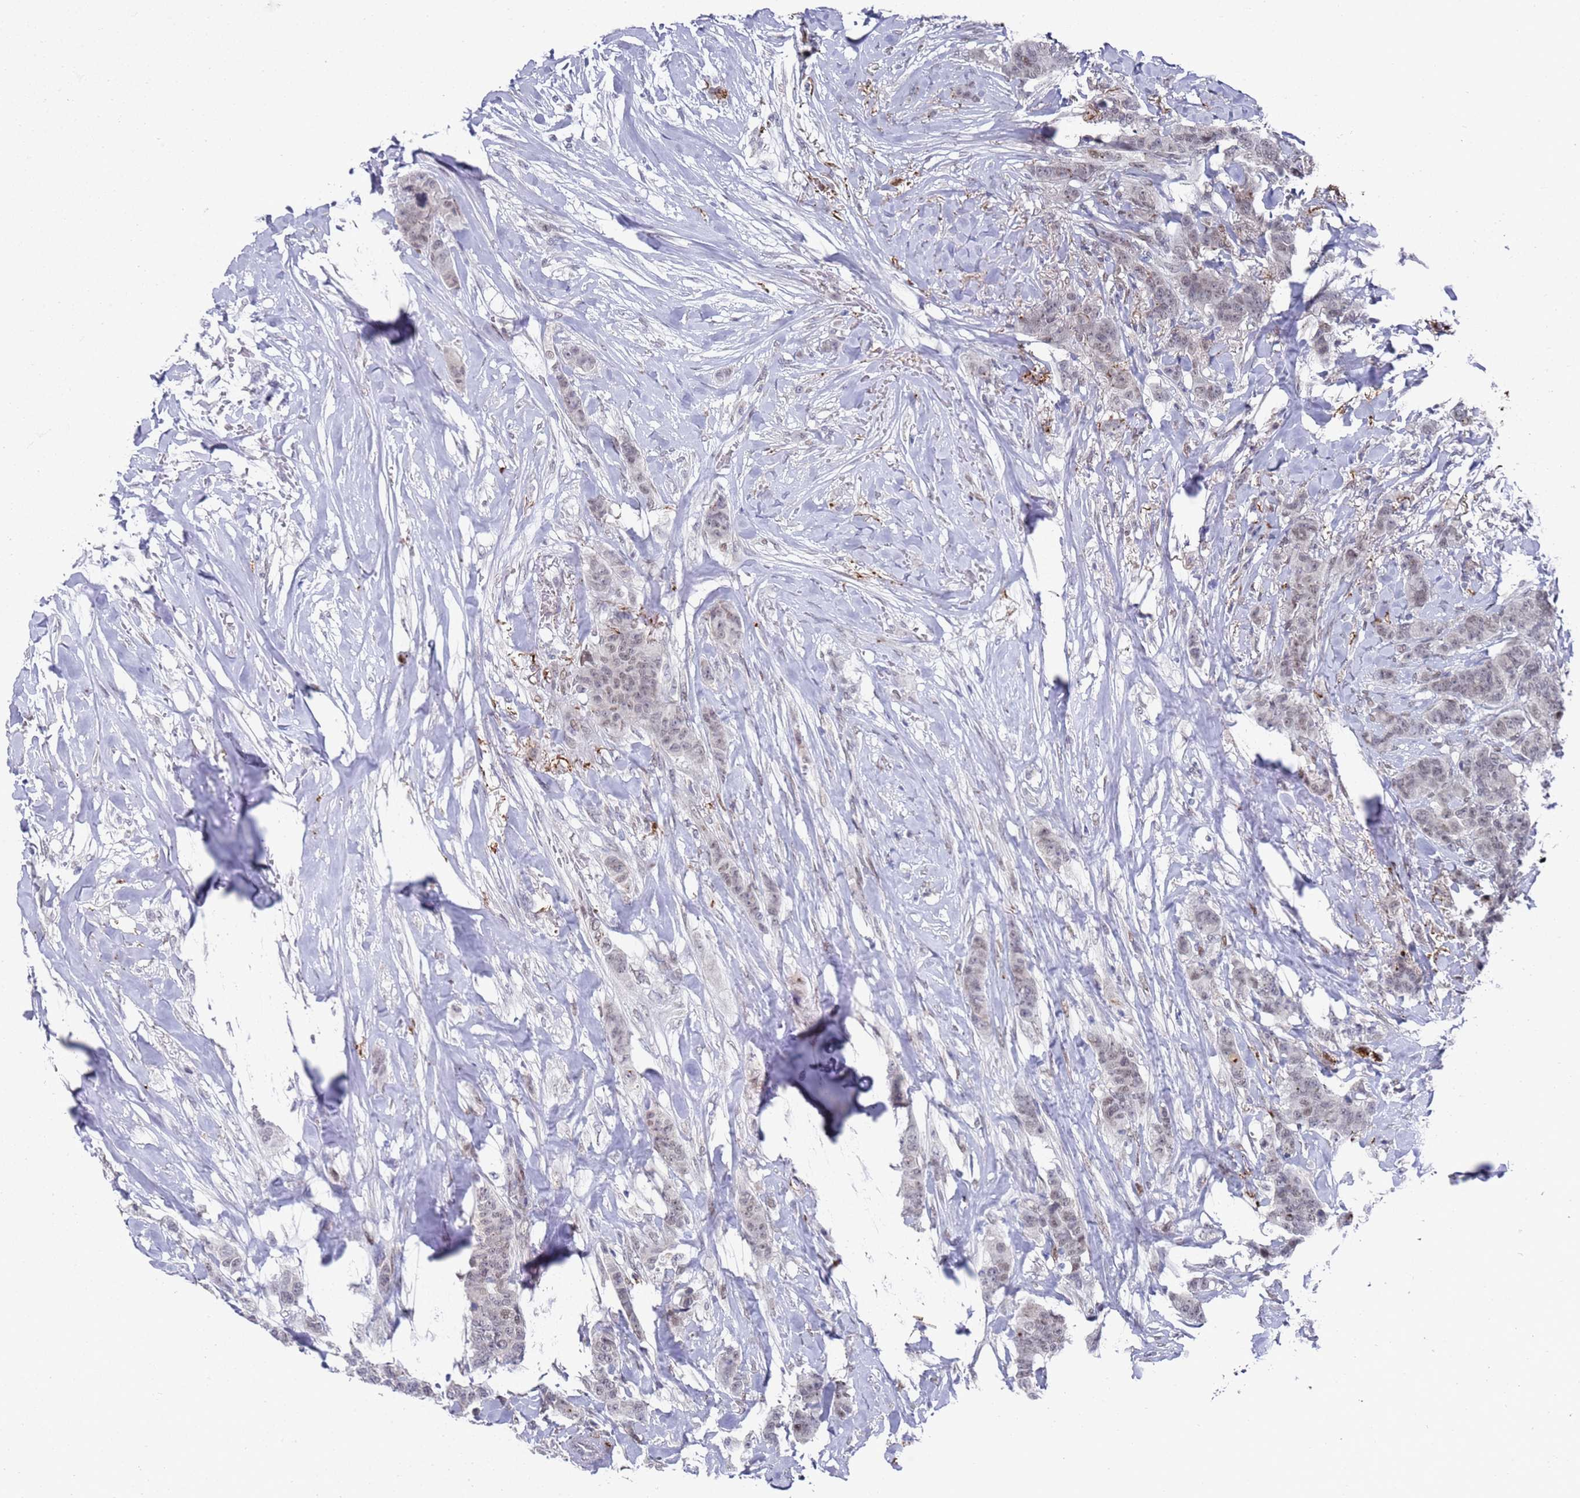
{"staining": {"intensity": "weak", "quantity": "25%-75%", "location": "nuclear"}, "tissue": "breast cancer", "cell_type": "Tumor cells", "image_type": "cancer", "snomed": [{"axis": "morphology", "description": "Duct carcinoma"}, {"axis": "topography", "description": "Breast"}], "caption": "Weak nuclear positivity is identified in approximately 25%-75% of tumor cells in breast cancer (invasive ductal carcinoma). (brown staining indicates protein expression, while blue staining denotes nuclei).", "gene": "COPS6", "patient": {"sex": "female", "age": 40}}